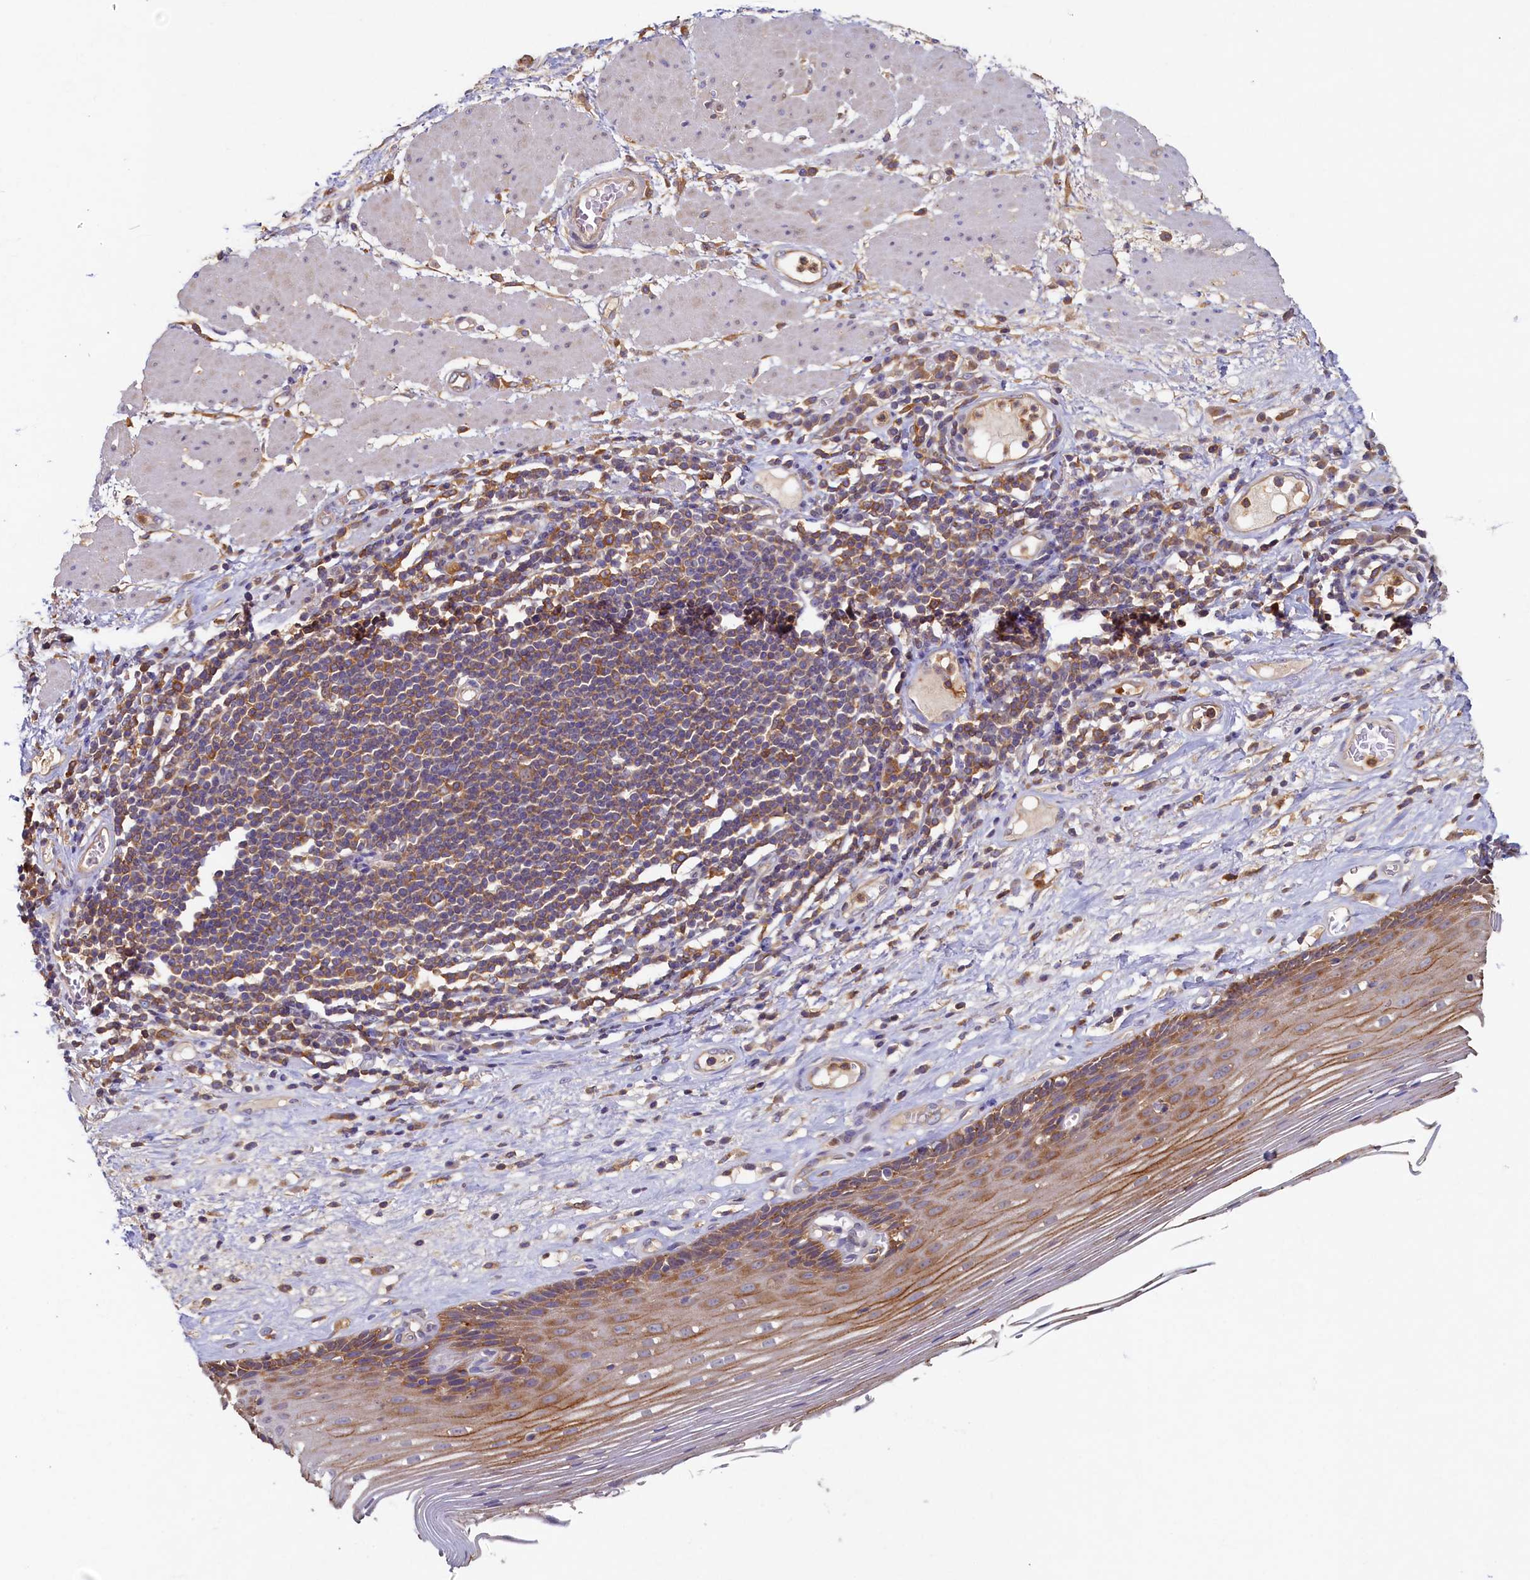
{"staining": {"intensity": "moderate", "quantity": ">75%", "location": "cytoplasmic/membranous"}, "tissue": "esophagus", "cell_type": "Squamous epithelial cells", "image_type": "normal", "snomed": [{"axis": "morphology", "description": "Normal tissue, NOS"}, {"axis": "topography", "description": "Esophagus"}], "caption": "Protein staining demonstrates moderate cytoplasmic/membranous expression in approximately >75% of squamous epithelial cells in unremarkable esophagus. The protein of interest is shown in brown color, while the nuclei are stained blue.", "gene": "TIMM8B", "patient": {"sex": "male", "age": 62}}